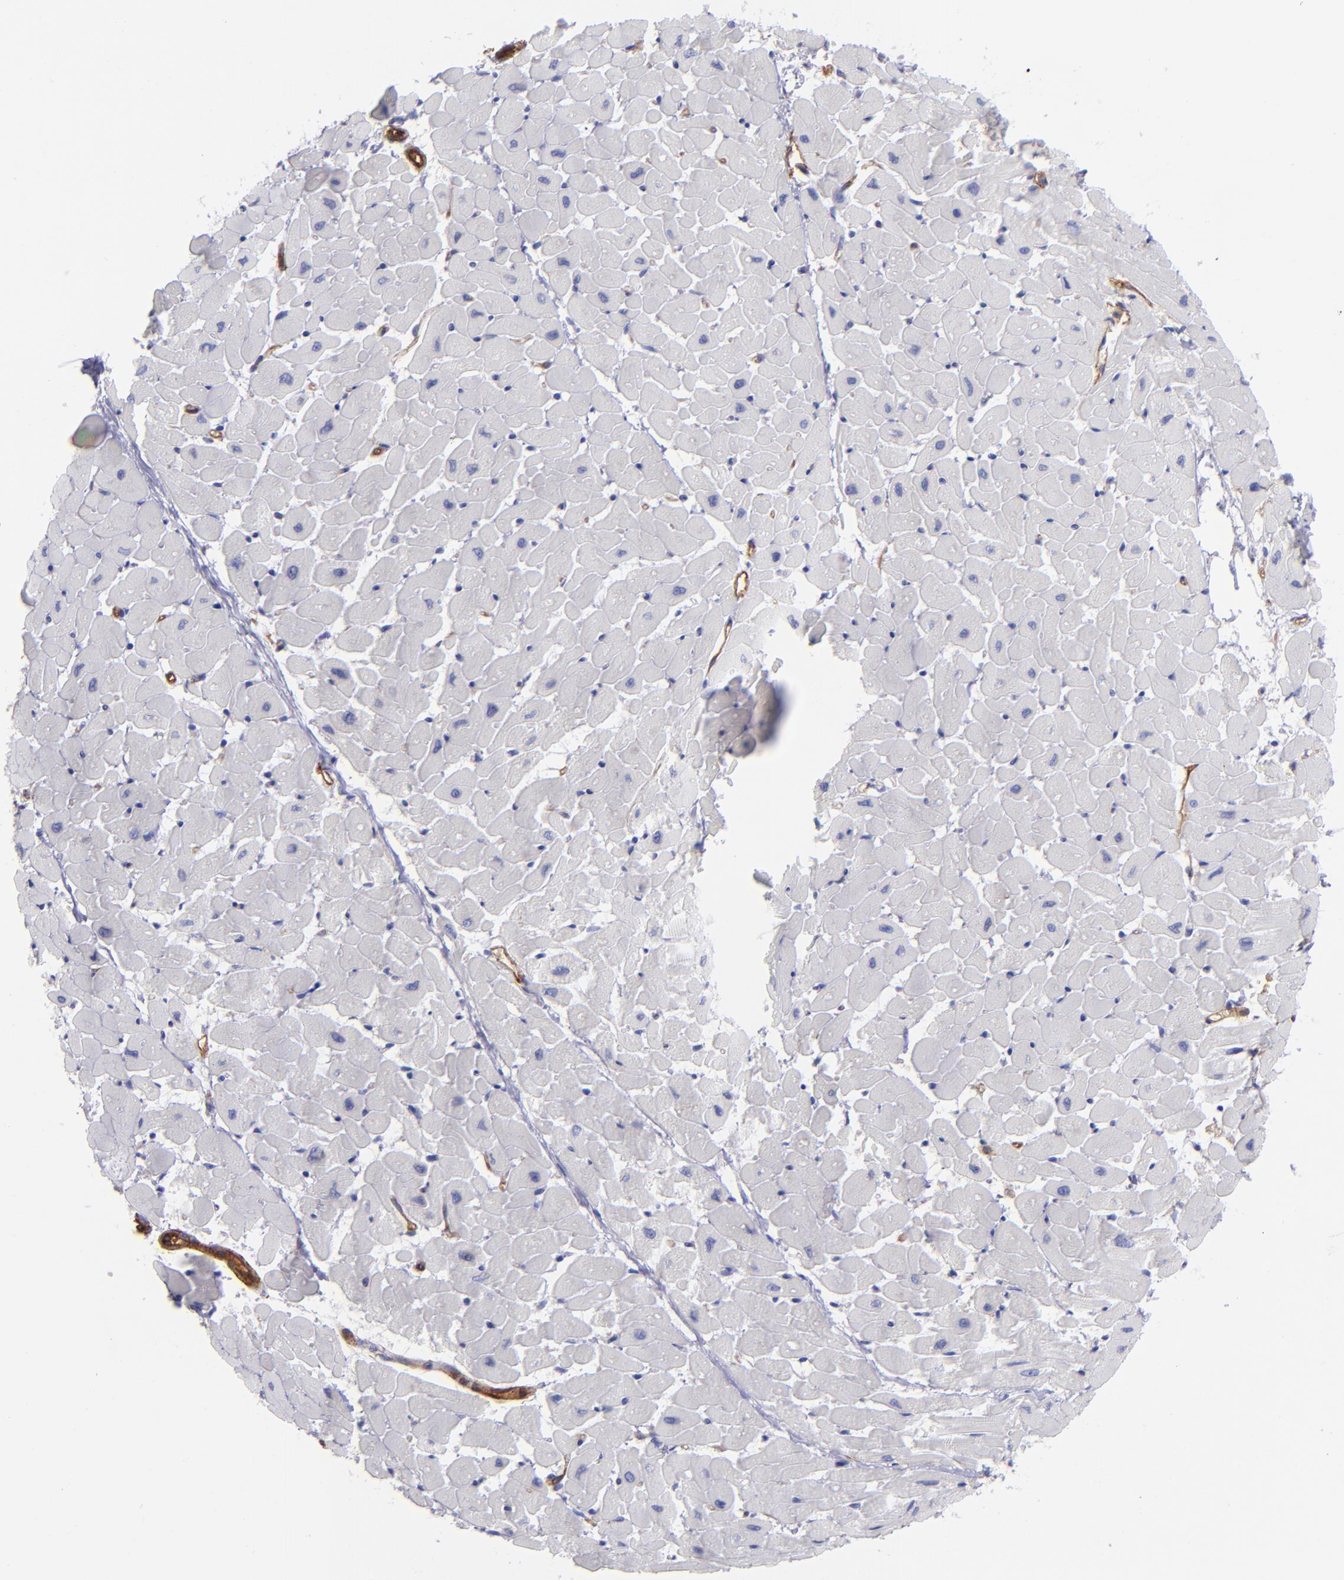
{"staining": {"intensity": "negative", "quantity": "none", "location": "none"}, "tissue": "heart muscle", "cell_type": "Cardiomyocytes", "image_type": "normal", "snomed": [{"axis": "morphology", "description": "Normal tissue, NOS"}, {"axis": "topography", "description": "Heart"}], "caption": "A high-resolution micrograph shows IHC staining of normal heart muscle, which exhibits no significant positivity in cardiomyocytes.", "gene": "ENTPD1", "patient": {"sex": "female", "age": 19}}